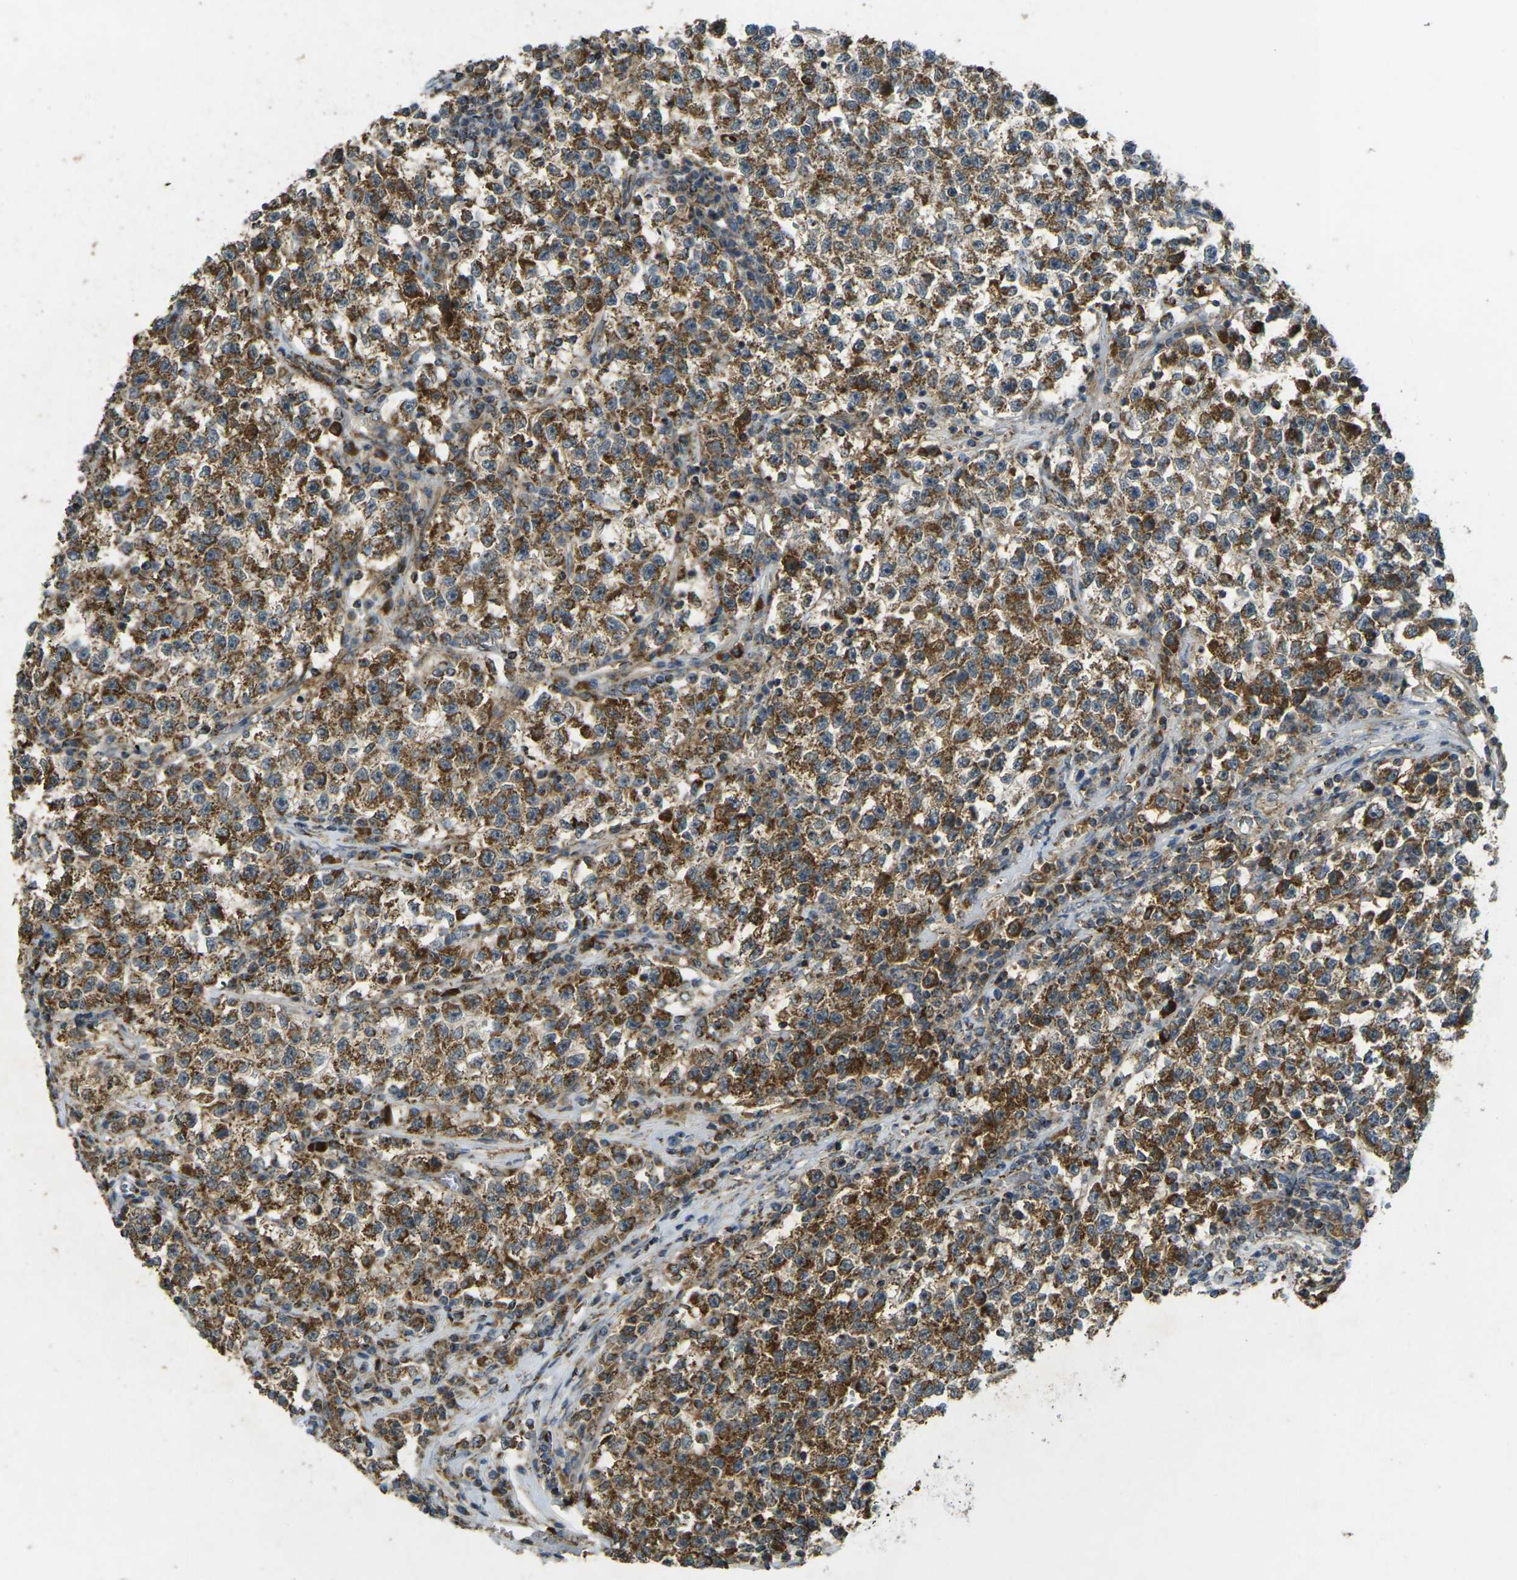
{"staining": {"intensity": "moderate", "quantity": ">75%", "location": "cytoplasmic/membranous"}, "tissue": "testis cancer", "cell_type": "Tumor cells", "image_type": "cancer", "snomed": [{"axis": "morphology", "description": "Seminoma, NOS"}, {"axis": "topography", "description": "Testis"}], "caption": "Immunohistochemical staining of human testis seminoma demonstrates medium levels of moderate cytoplasmic/membranous positivity in approximately >75% of tumor cells.", "gene": "IGF1R", "patient": {"sex": "male", "age": 22}}